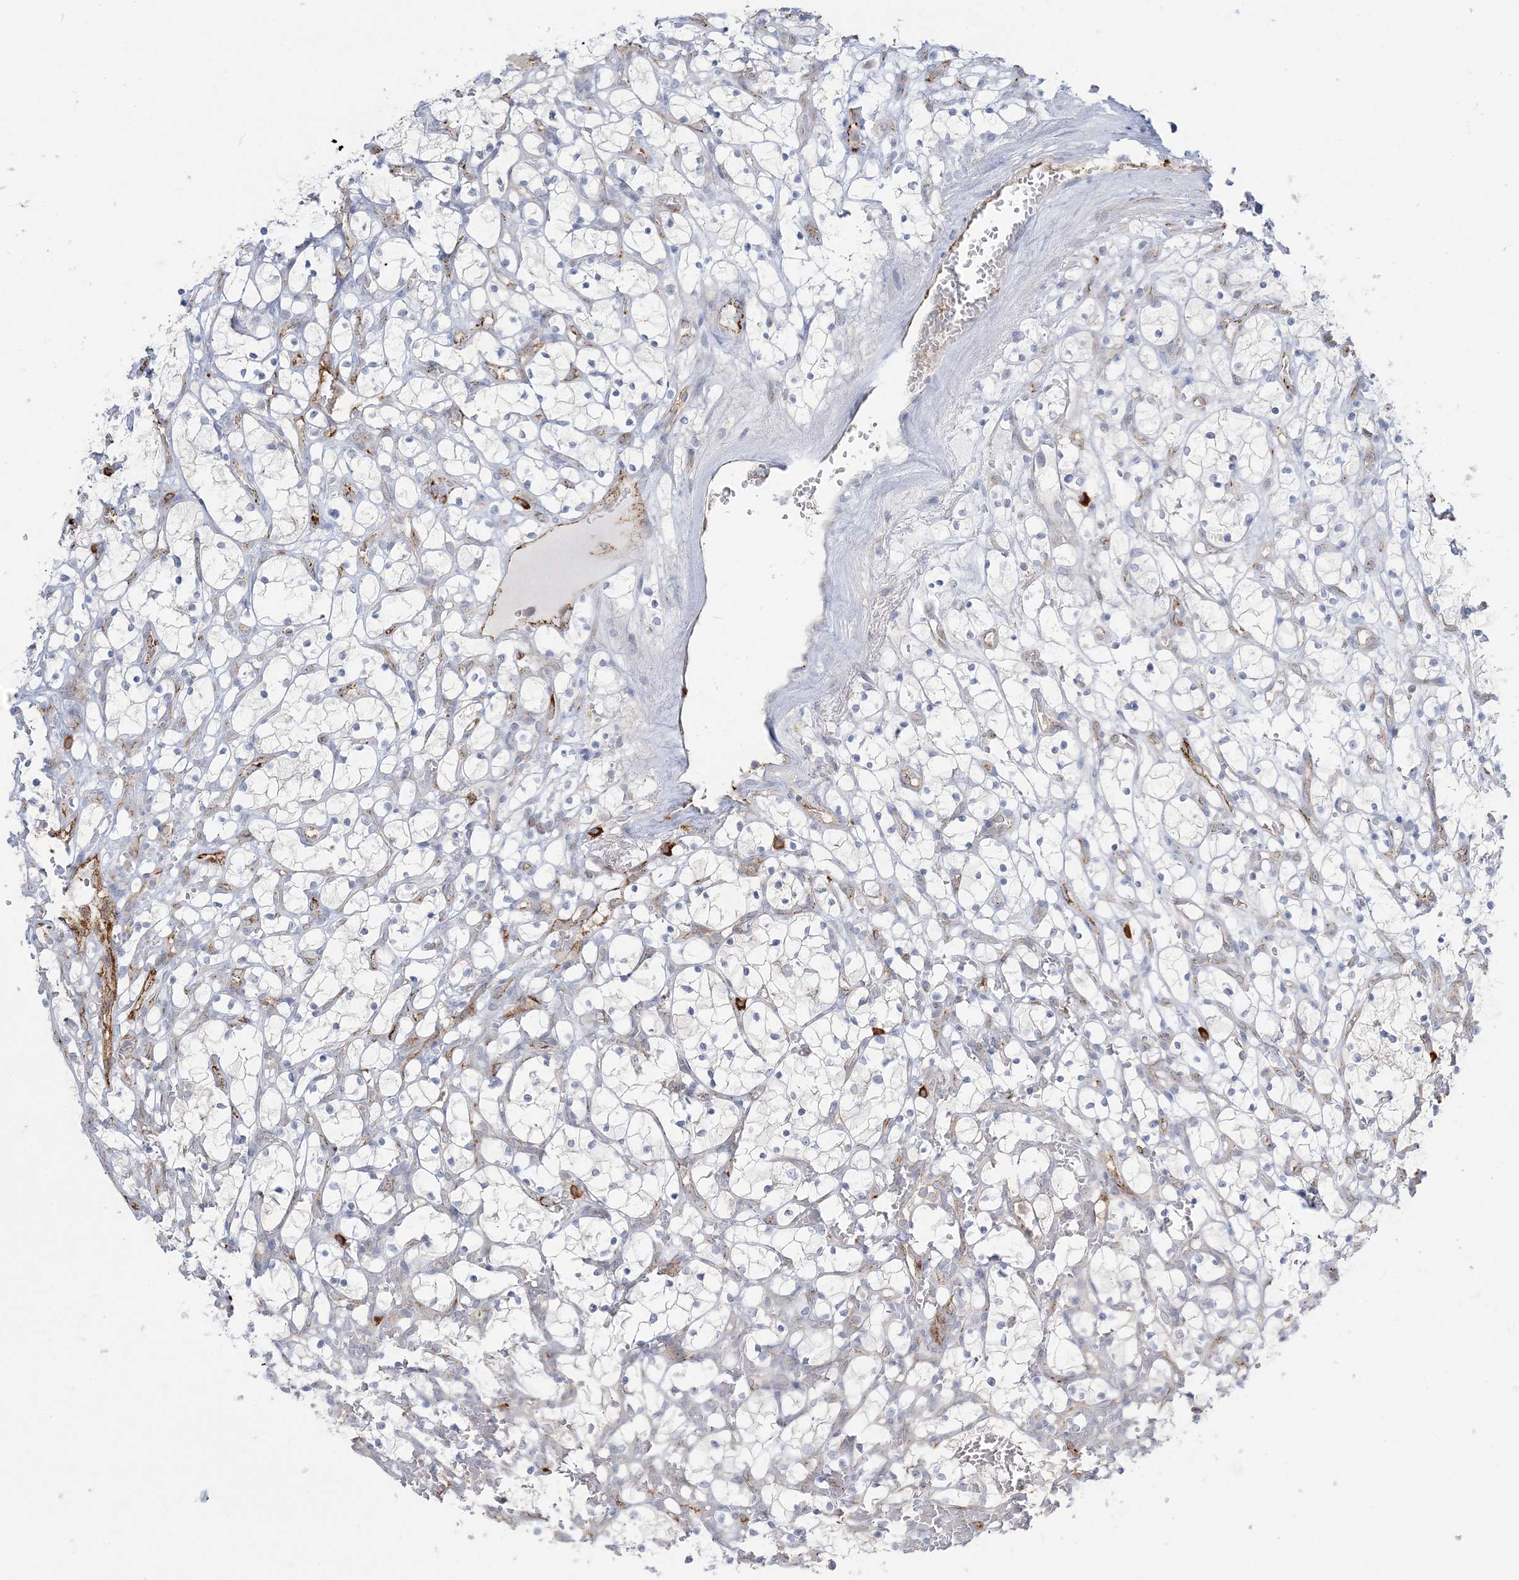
{"staining": {"intensity": "negative", "quantity": "none", "location": "none"}, "tissue": "renal cancer", "cell_type": "Tumor cells", "image_type": "cancer", "snomed": [{"axis": "morphology", "description": "Adenocarcinoma, NOS"}, {"axis": "topography", "description": "Kidney"}], "caption": "Human adenocarcinoma (renal) stained for a protein using IHC shows no staining in tumor cells.", "gene": "INPP1", "patient": {"sex": "female", "age": 69}}